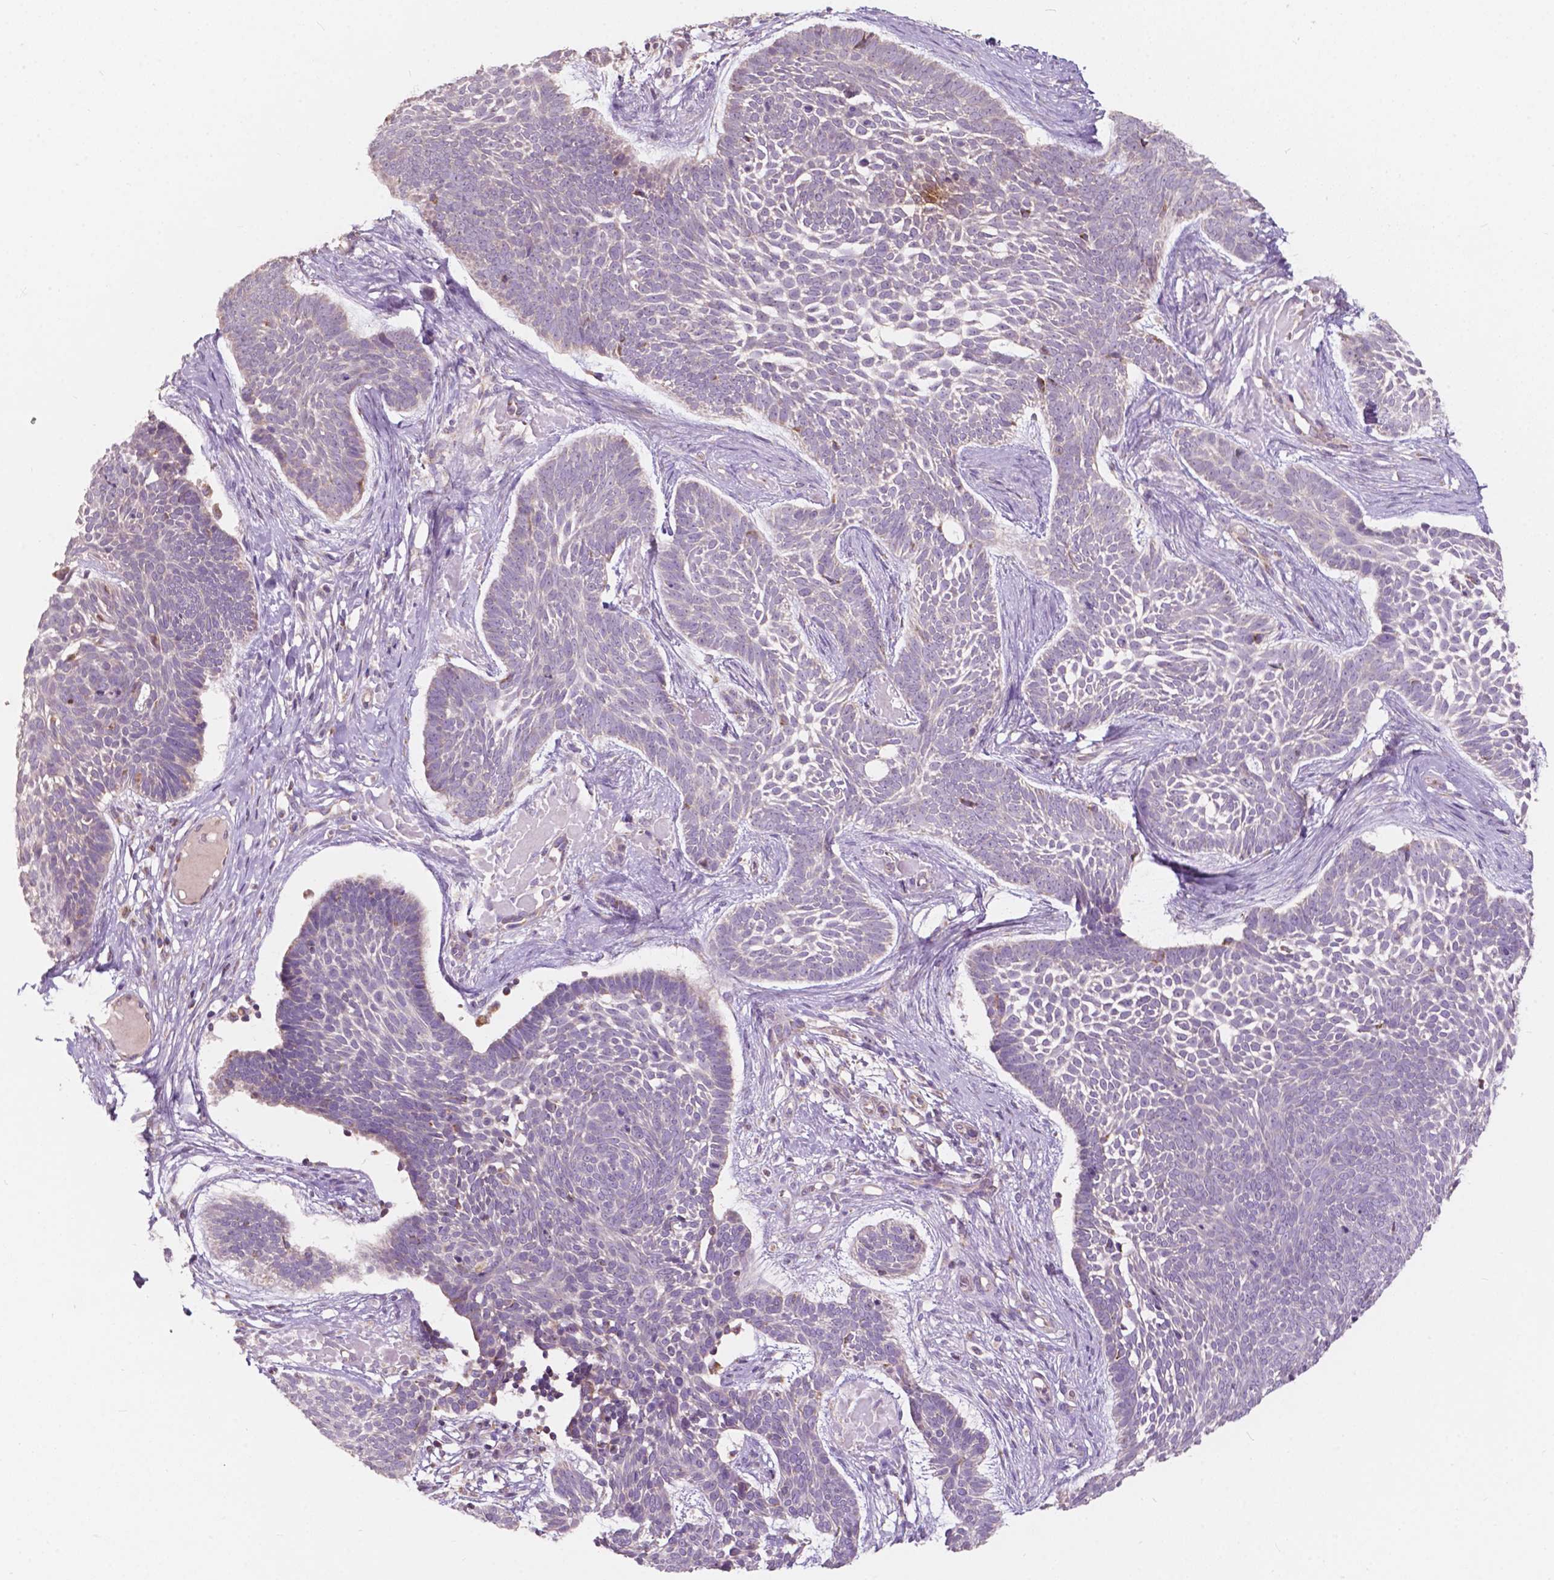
{"staining": {"intensity": "weak", "quantity": "<25%", "location": "cytoplasmic/membranous"}, "tissue": "skin cancer", "cell_type": "Tumor cells", "image_type": "cancer", "snomed": [{"axis": "morphology", "description": "Basal cell carcinoma"}, {"axis": "topography", "description": "Skin"}], "caption": "The photomicrograph displays no significant expression in tumor cells of skin cancer.", "gene": "NDUFA10", "patient": {"sex": "male", "age": 85}}